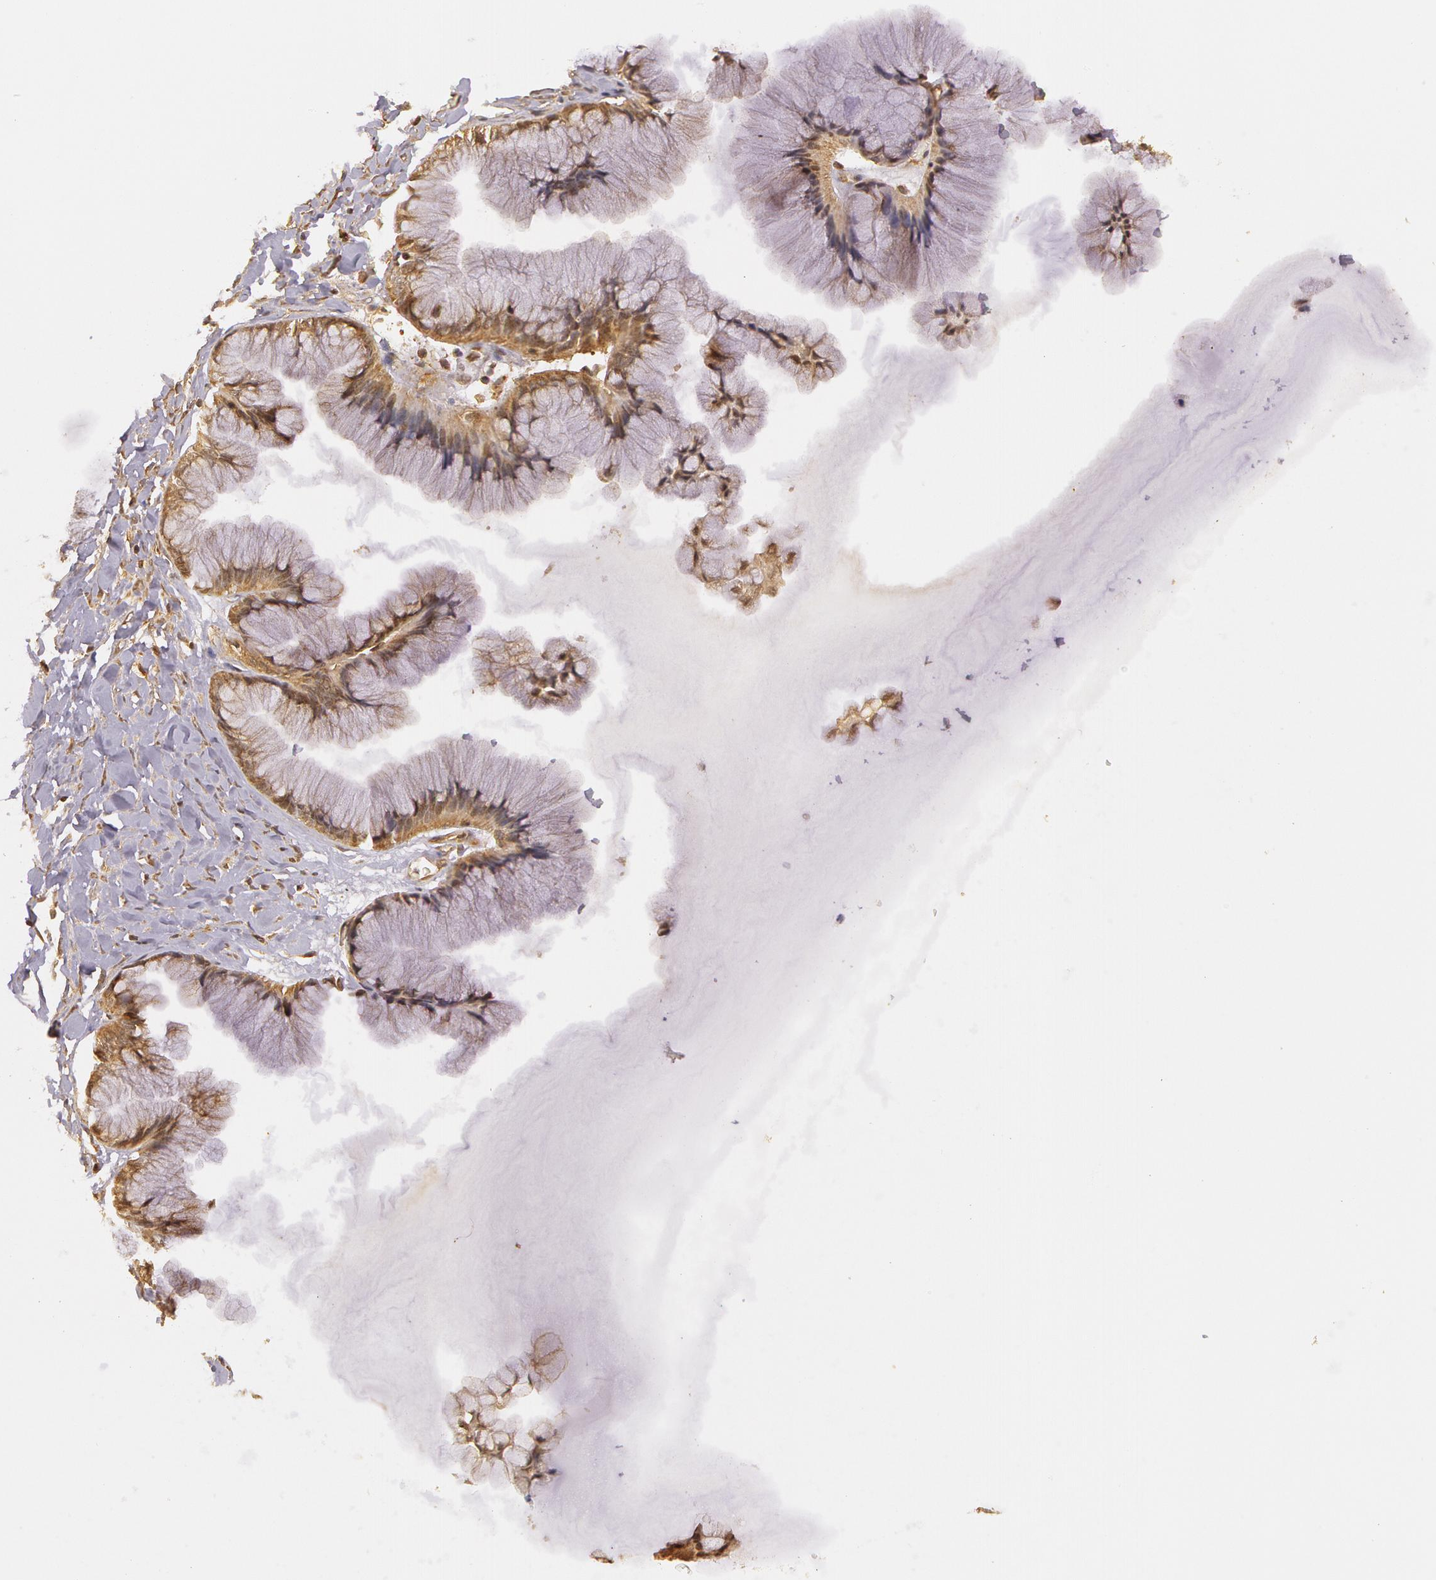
{"staining": {"intensity": "moderate", "quantity": ">75%", "location": "cytoplasmic/membranous"}, "tissue": "ovarian cancer", "cell_type": "Tumor cells", "image_type": "cancer", "snomed": [{"axis": "morphology", "description": "Cystadenocarcinoma, mucinous, NOS"}, {"axis": "topography", "description": "Ovary"}], "caption": "A photomicrograph showing moderate cytoplasmic/membranous positivity in about >75% of tumor cells in ovarian mucinous cystadenocarcinoma, as visualized by brown immunohistochemical staining.", "gene": "ASCC2", "patient": {"sex": "female", "age": 41}}